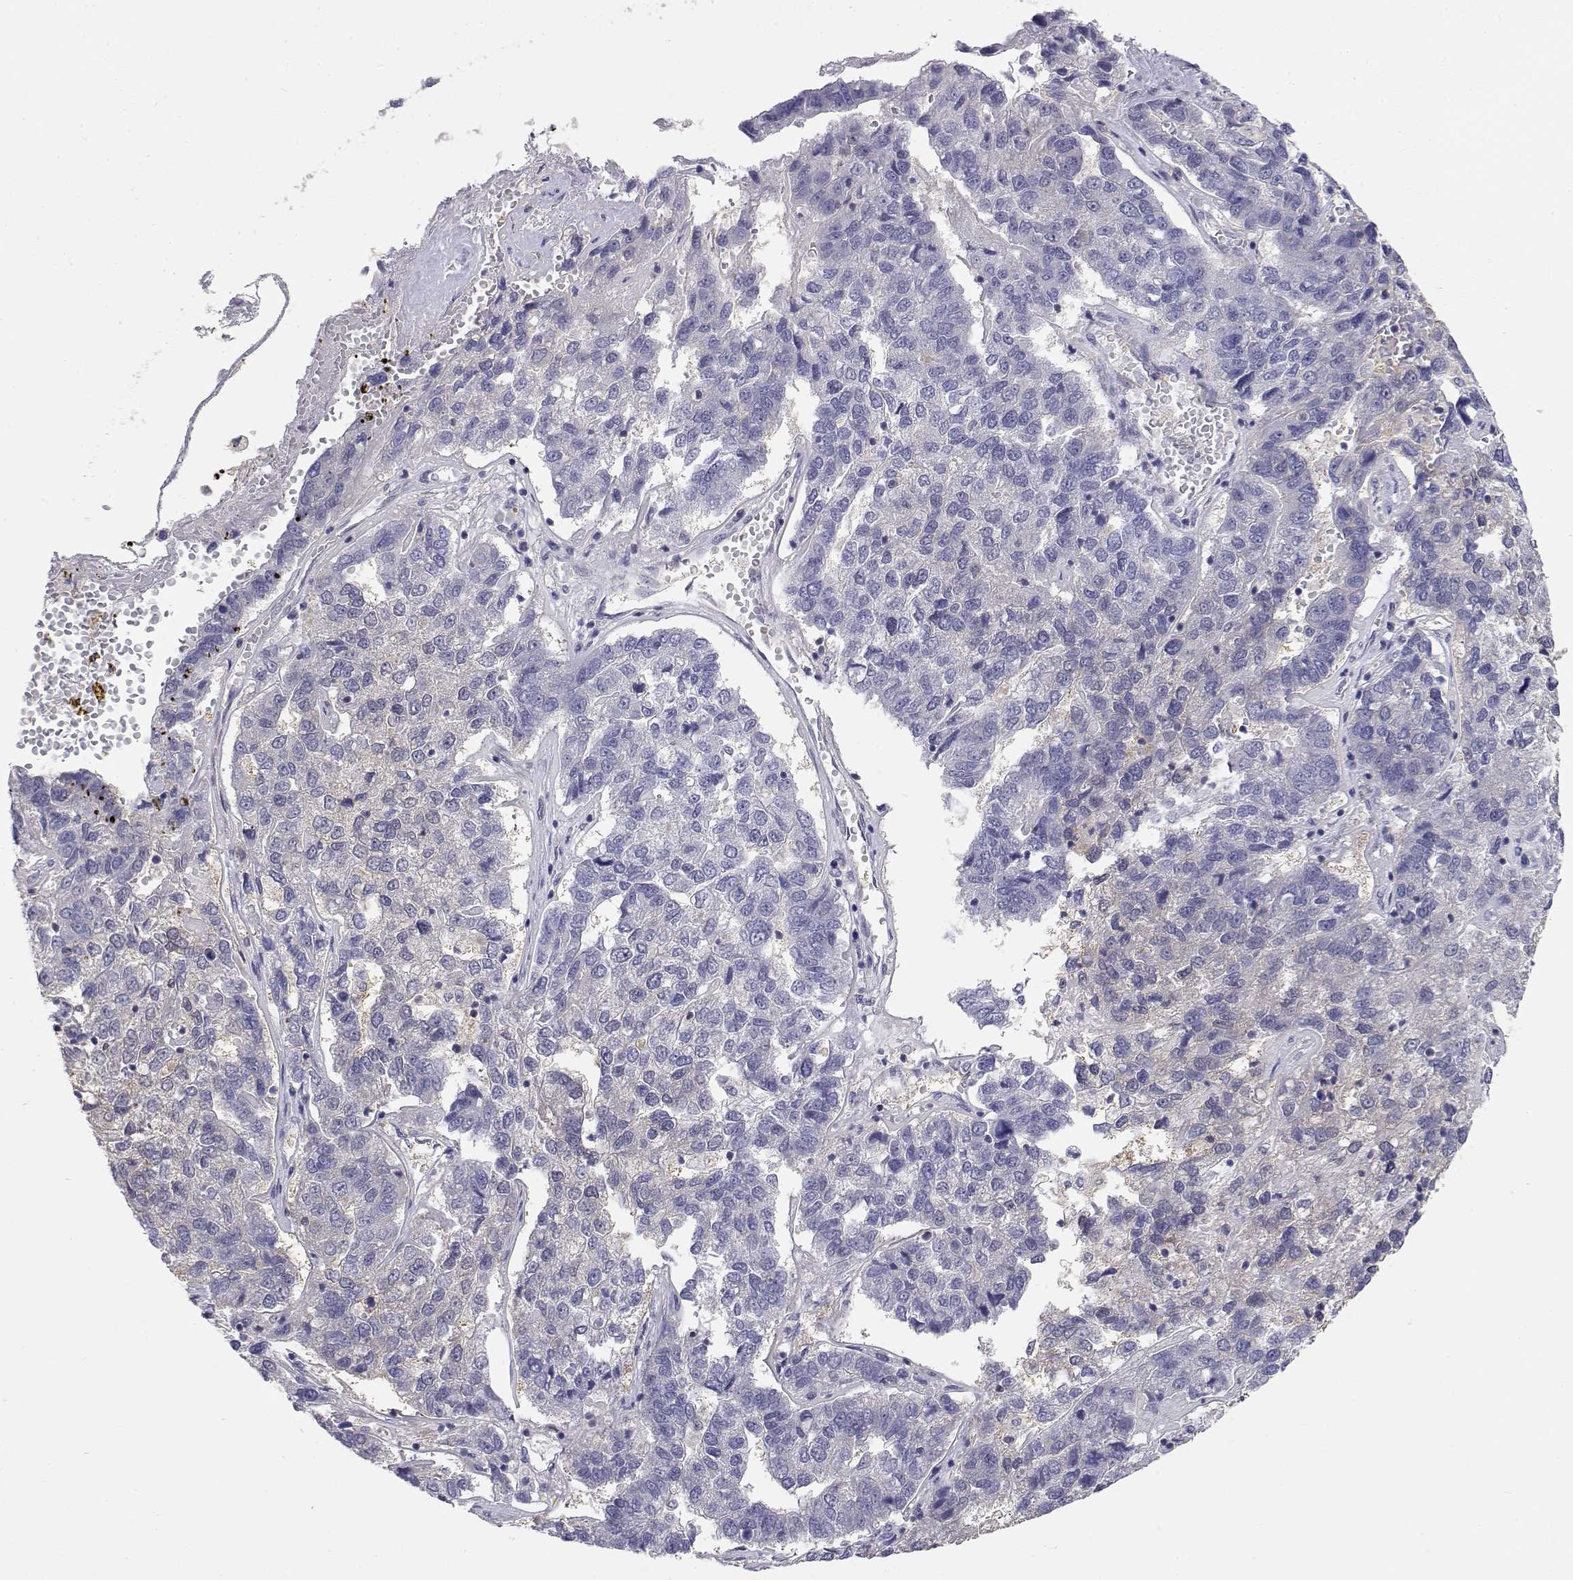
{"staining": {"intensity": "negative", "quantity": "none", "location": "none"}, "tissue": "pancreatic cancer", "cell_type": "Tumor cells", "image_type": "cancer", "snomed": [{"axis": "morphology", "description": "Adenocarcinoma, NOS"}, {"axis": "topography", "description": "Pancreas"}], "caption": "IHC micrograph of neoplastic tissue: human pancreatic cancer stained with DAB demonstrates no significant protein expression in tumor cells. (Stains: DAB (3,3'-diaminobenzidine) immunohistochemistry with hematoxylin counter stain, Microscopy: brightfield microscopy at high magnification).", "gene": "ADA", "patient": {"sex": "female", "age": 61}}